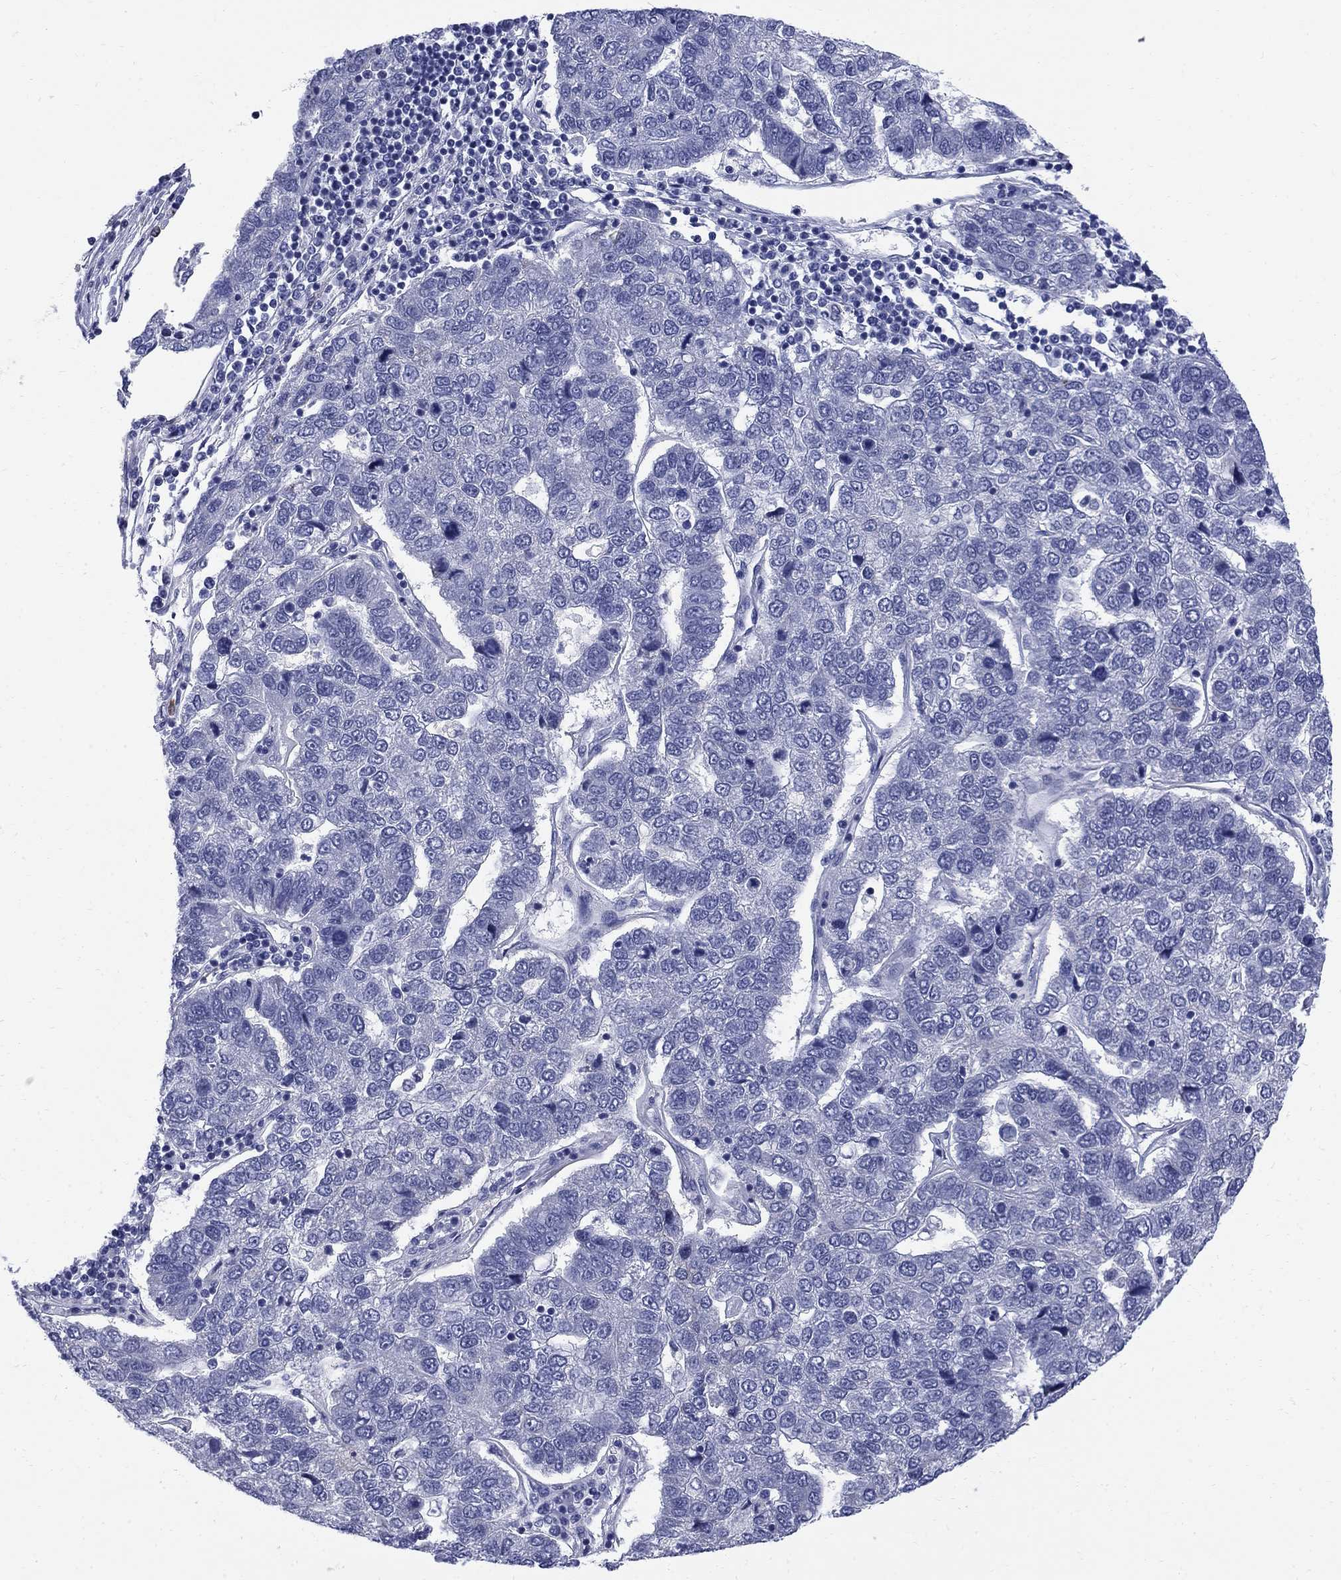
{"staining": {"intensity": "negative", "quantity": "none", "location": "none"}, "tissue": "pancreatic cancer", "cell_type": "Tumor cells", "image_type": "cancer", "snomed": [{"axis": "morphology", "description": "Adenocarcinoma, NOS"}, {"axis": "topography", "description": "Pancreas"}], "caption": "There is no significant staining in tumor cells of pancreatic cancer.", "gene": "SERPINB2", "patient": {"sex": "female", "age": 61}}